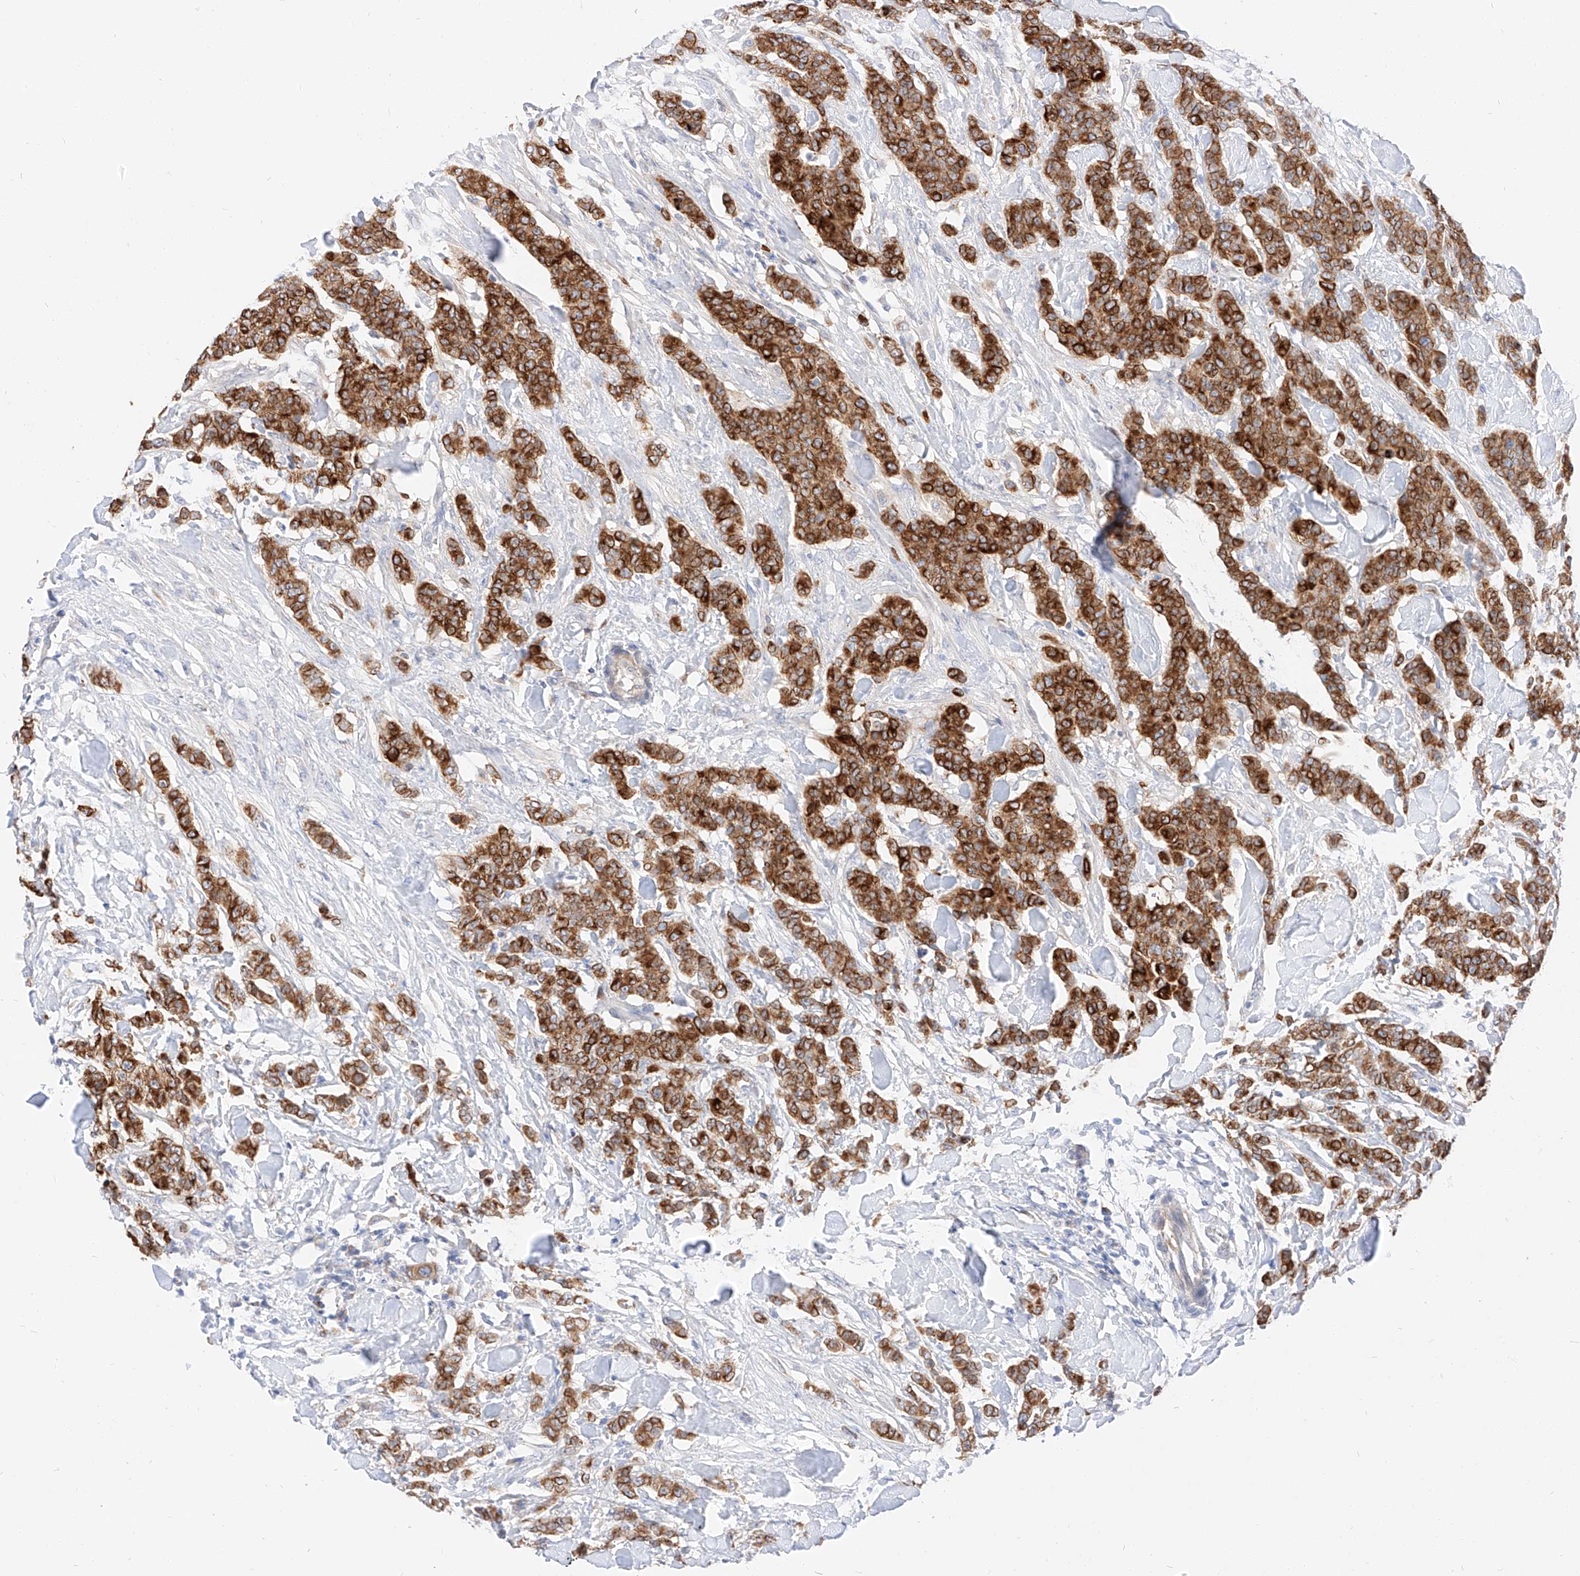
{"staining": {"intensity": "strong", "quantity": ">75%", "location": "cytoplasmic/membranous"}, "tissue": "breast cancer", "cell_type": "Tumor cells", "image_type": "cancer", "snomed": [{"axis": "morphology", "description": "Duct carcinoma"}, {"axis": "topography", "description": "Breast"}], "caption": "Brown immunohistochemical staining in human breast cancer (infiltrating ductal carcinoma) reveals strong cytoplasmic/membranous staining in about >75% of tumor cells.", "gene": "MAP7", "patient": {"sex": "female", "age": 40}}